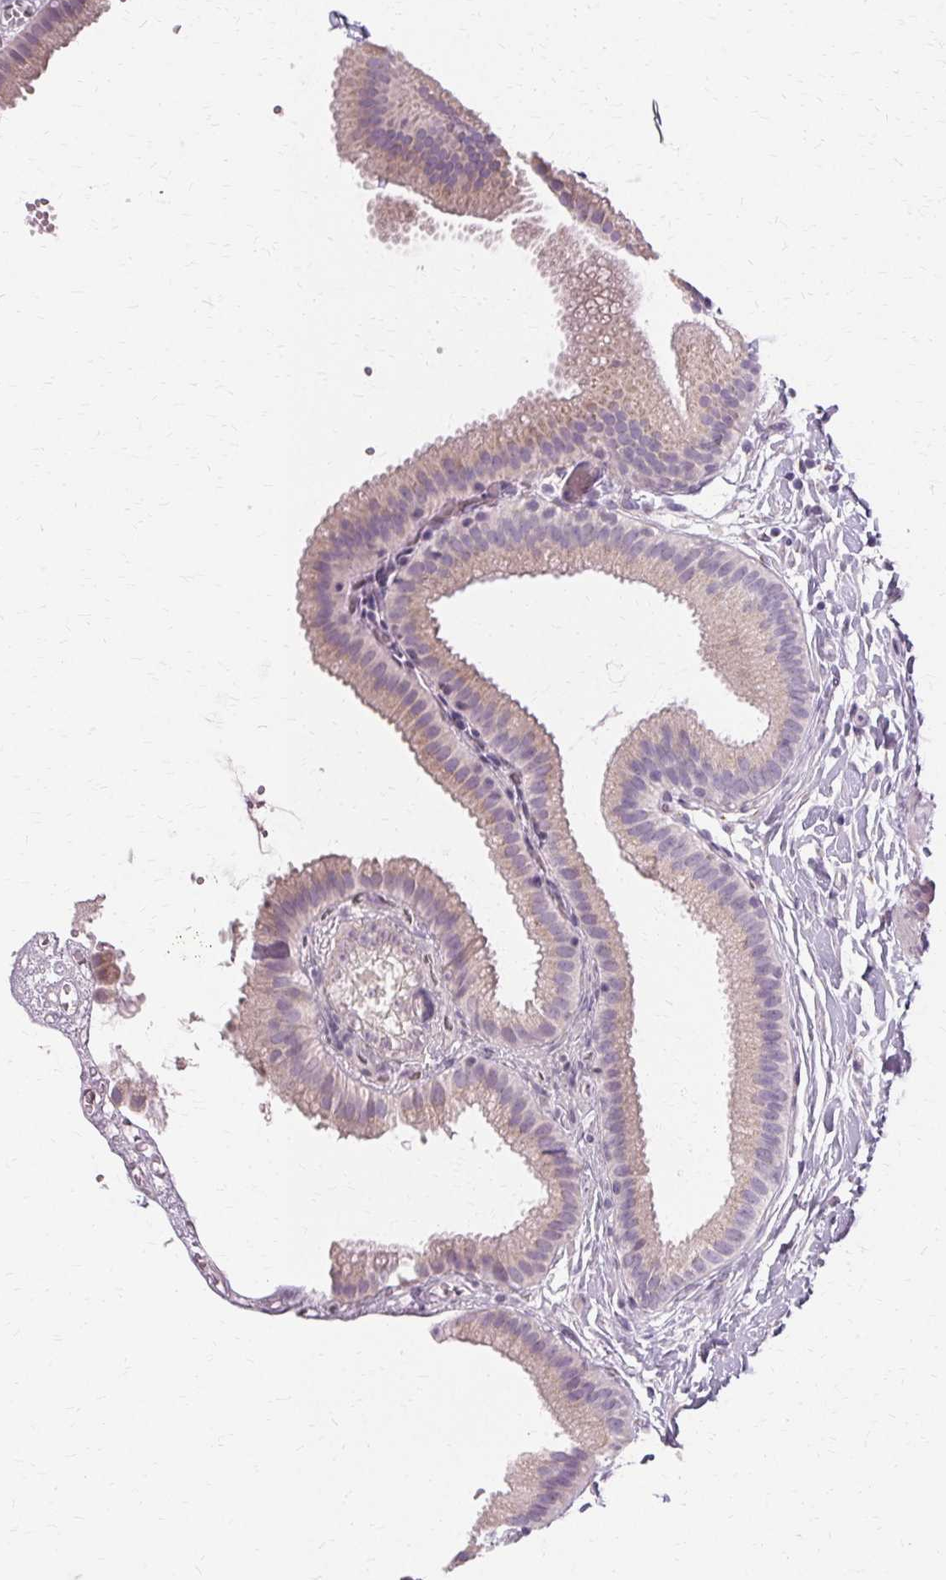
{"staining": {"intensity": "negative", "quantity": "none", "location": "none"}, "tissue": "gallbladder", "cell_type": "Glandular cells", "image_type": "normal", "snomed": [{"axis": "morphology", "description": "Normal tissue, NOS"}, {"axis": "topography", "description": "Gallbladder"}], "caption": "DAB (3,3'-diaminobenzidine) immunohistochemical staining of normal human gallbladder demonstrates no significant expression in glandular cells. Brightfield microscopy of IHC stained with DAB (3,3'-diaminobenzidine) (brown) and hematoxylin (blue), captured at high magnification.", "gene": "FCRL3", "patient": {"sex": "female", "age": 63}}